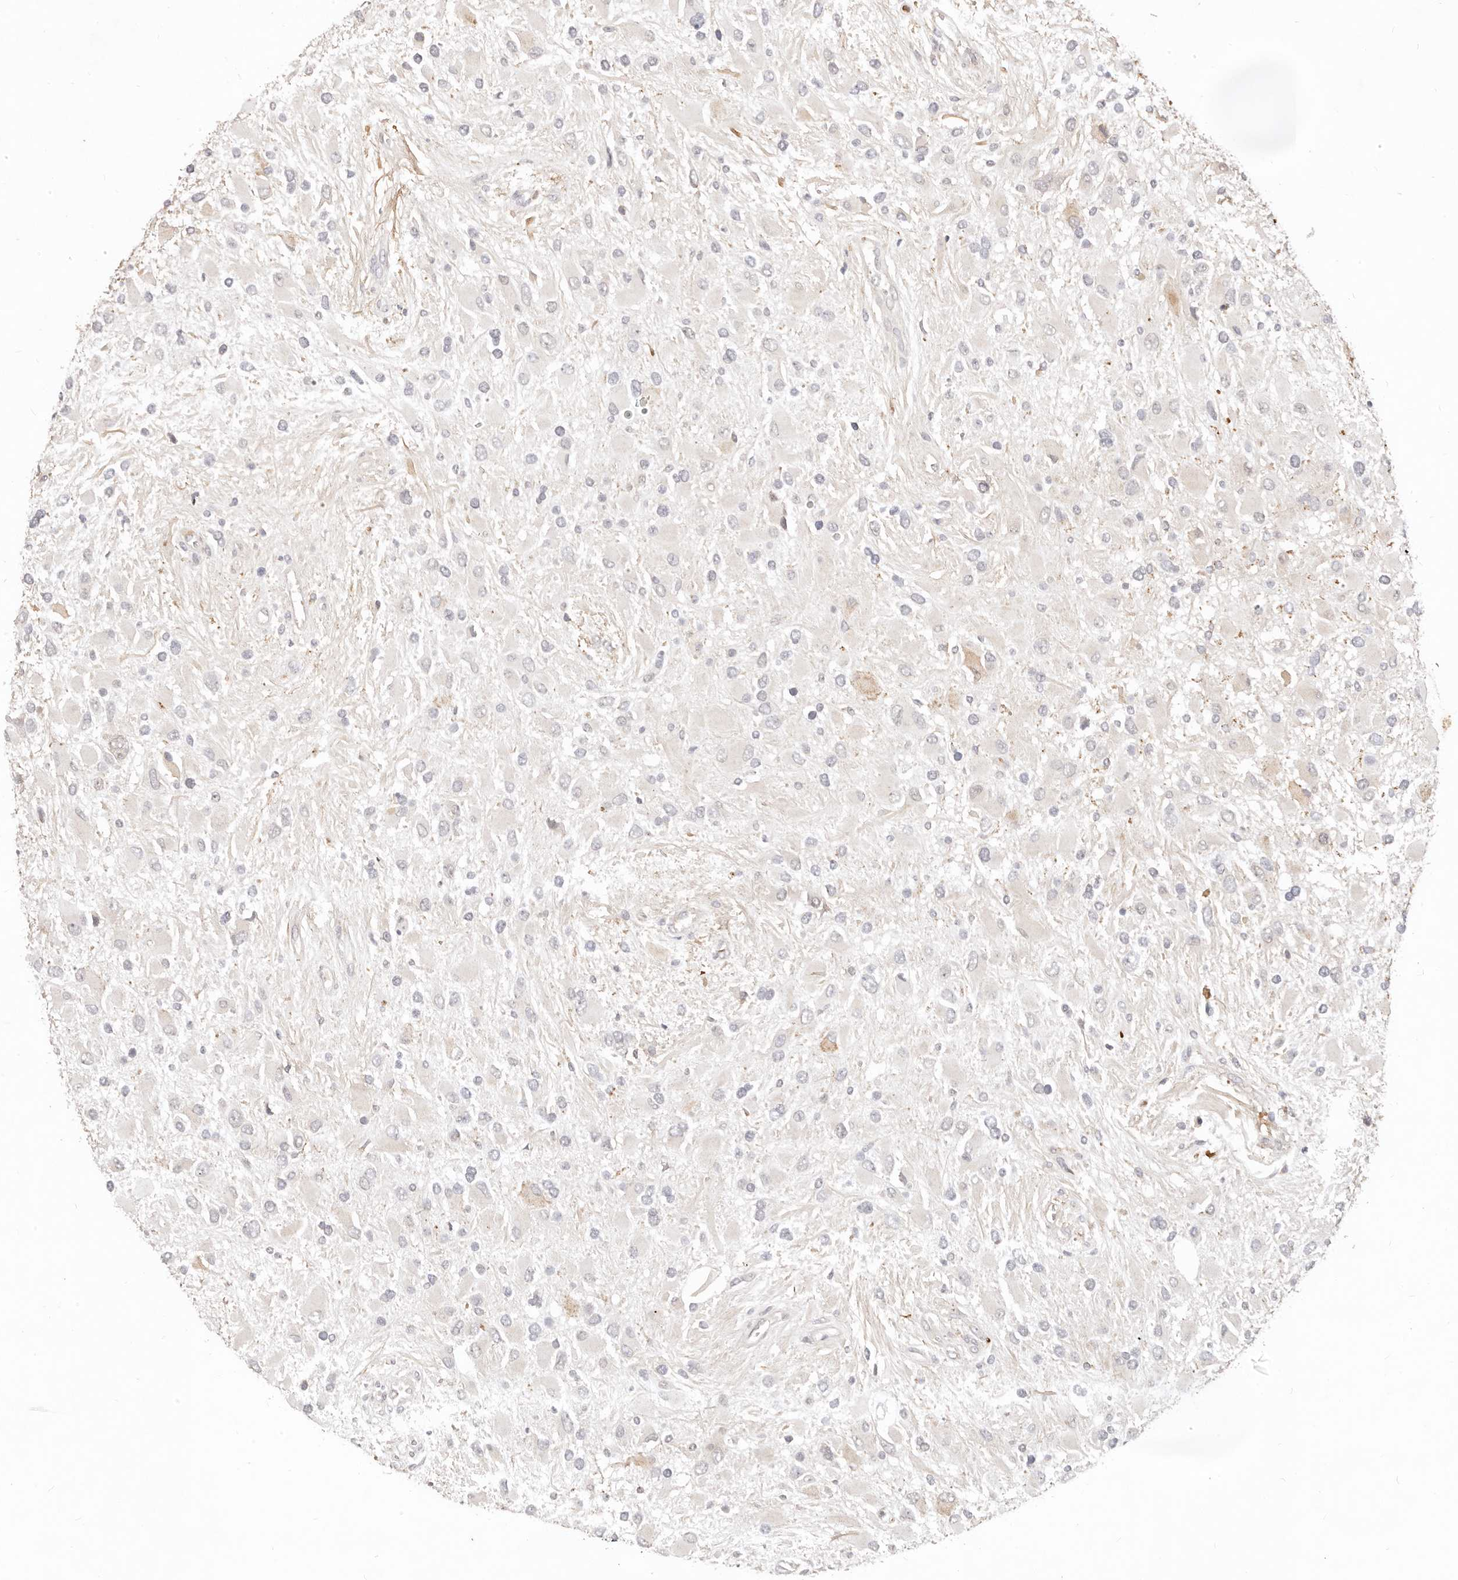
{"staining": {"intensity": "negative", "quantity": "none", "location": "none"}, "tissue": "glioma", "cell_type": "Tumor cells", "image_type": "cancer", "snomed": [{"axis": "morphology", "description": "Glioma, malignant, High grade"}, {"axis": "topography", "description": "Brain"}], "caption": "Immunohistochemistry histopathology image of glioma stained for a protein (brown), which reveals no positivity in tumor cells. (DAB IHC, high magnification).", "gene": "USP49", "patient": {"sex": "male", "age": 53}}